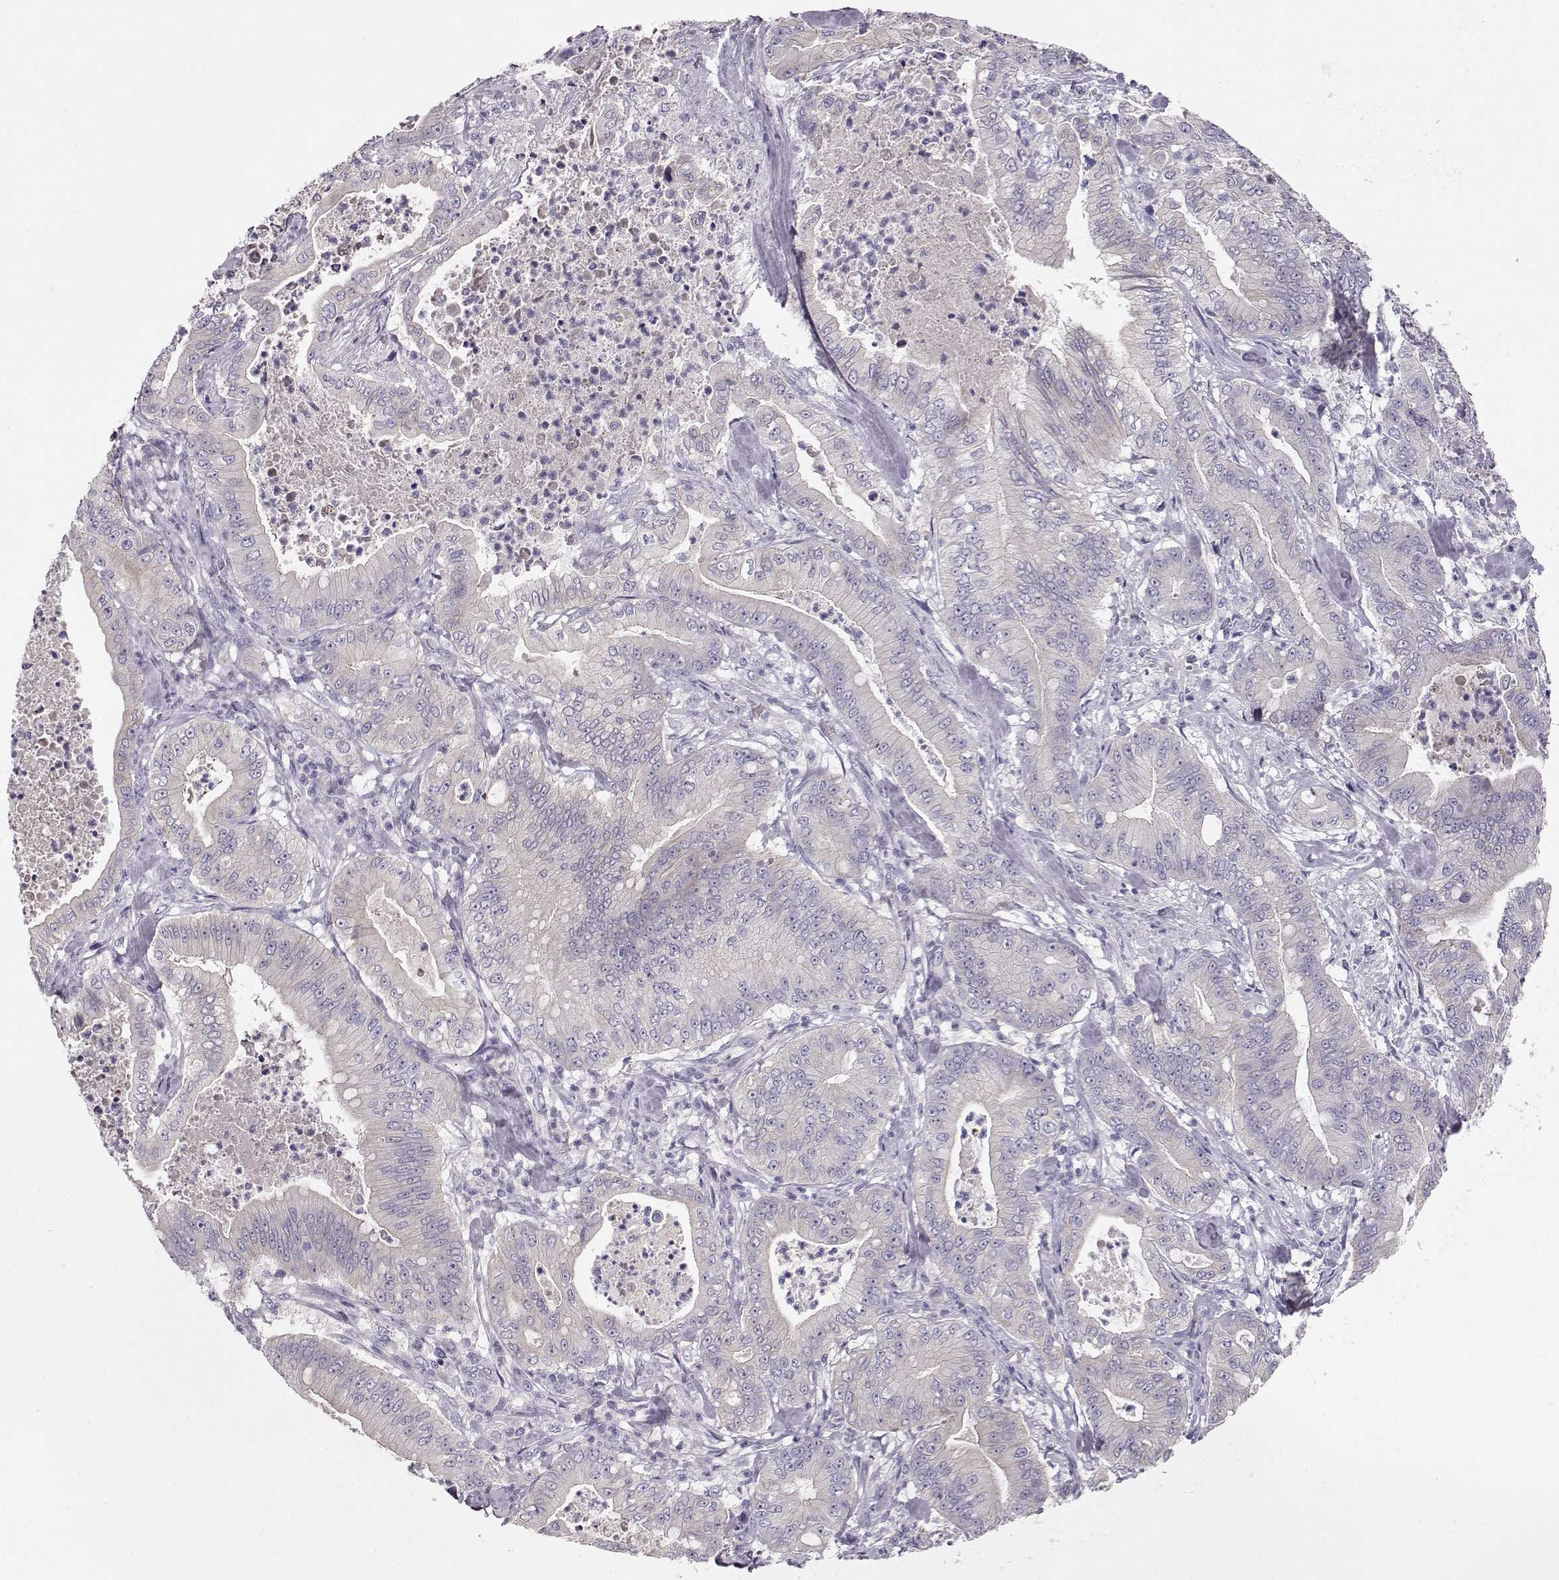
{"staining": {"intensity": "negative", "quantity": "none", "location": "none"}, "tissue": "pancreatic cancer", "cell_type": "Tumor cells", "image_type": "cancer", "snomed": [{"axis": "morphology", "description": "Adenocarcinoma, NOS"}, {"axis": "topography", "description": "Pancreas"}], "caption": "Adenocarcinoma (pancreatic) stained for a protein using immunohistochemistry (IHC) reveals no expression tumor cells.", "gene": "GPR26", "patient": {"sex": "male", "age": 71}}